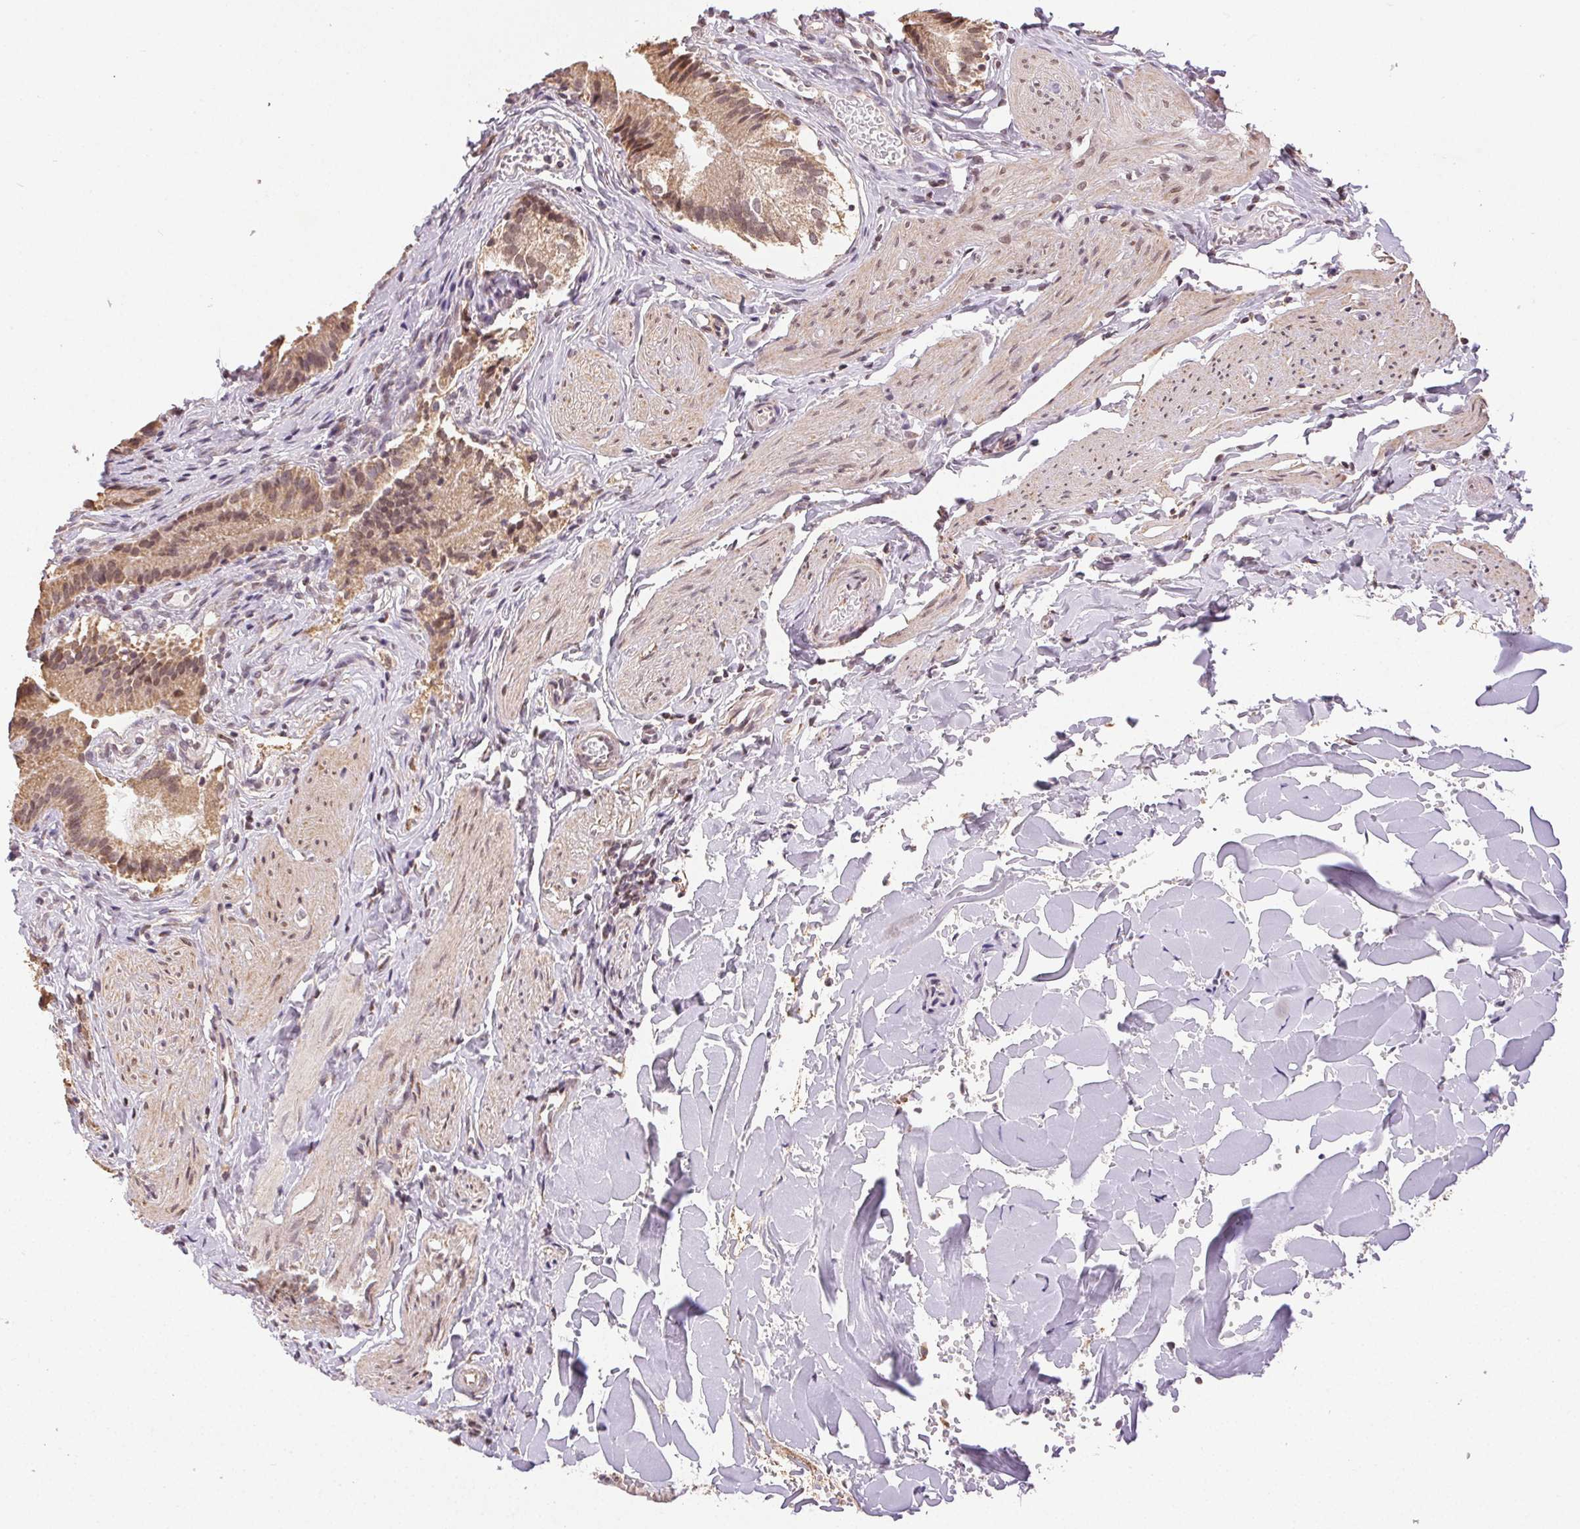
{"staining": {"intensity": "weak", "quantity": ">75%", "location": "cytoplasmic/membranous,nuclear"}, "tissue": "gallbladder", "cell_type": "Glandular cells", "image_type": "normal", "snomed": [{"axis": "morphology", "description": "Normal tissue, NOS"}, {"axis": "topography", "description": "Gallbladder"}], "caption": "IHC image of benign gallbladder: human gallbladder stained using immunohistochemistry (IHC) exhibits low levels of weak protein expression localized specifically in the cytoplasmic/membranous,nuclear of glandular cells, appearing as a cytoplasmic/membranous,nuclear brown color.", "gene": "PIWIL4", "patient": {"sex": "female", "age": 47}}